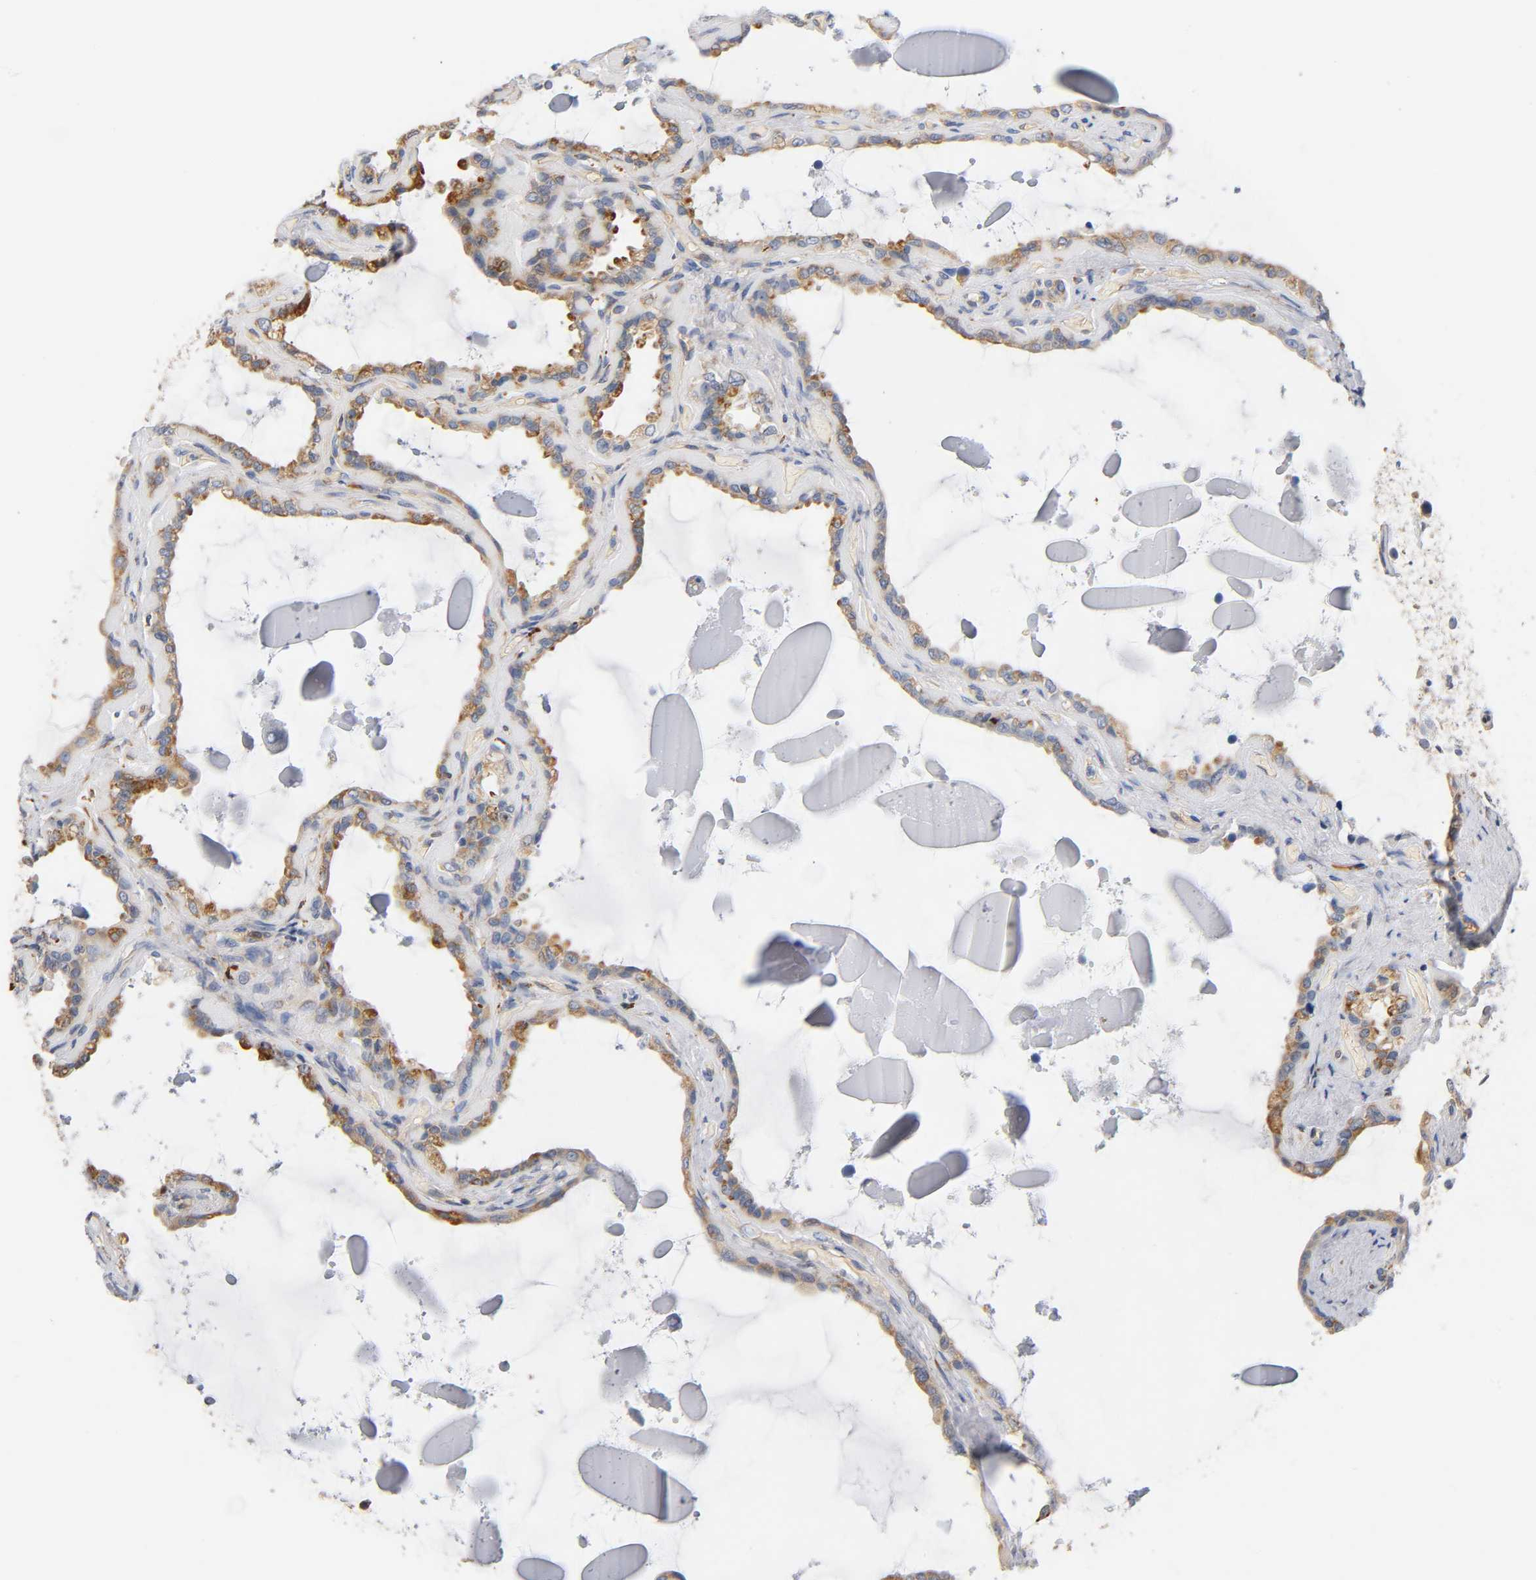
{"staining": {"intensity": "moderate", "quantity": "25%-75%", "location": "cytoplasmic/membranous"}, "tissue": "seminal vesicle", "cell_type": "Glandular cells", "image_type": "normal", "snomed": [{"axis": "morphology", "description": "Normal tissue, NOS"}, {"axis": "morphology", "description": "Inflammation, NOS"}, {"axis": "topography", "description": "Urinary bladder"}, {"axis": "topography", "description": "Prostate"}, {"axis": "topography", "description": "Seminal veicle"}], "caption": "Immunohistochemistry (IHC) histopathology image of benign seminal vesicle: human seminal vesicle stained using immunohistochemistry (IHC) demonstrates medium levels of moderate protein expression localized specifically in the cytoplasmic/membranous of glandular cells, appearing as a cytoplasmic/membranous brown color.", "gene": "UCKL1", "patient": {"sex": "male", "age": 82}}